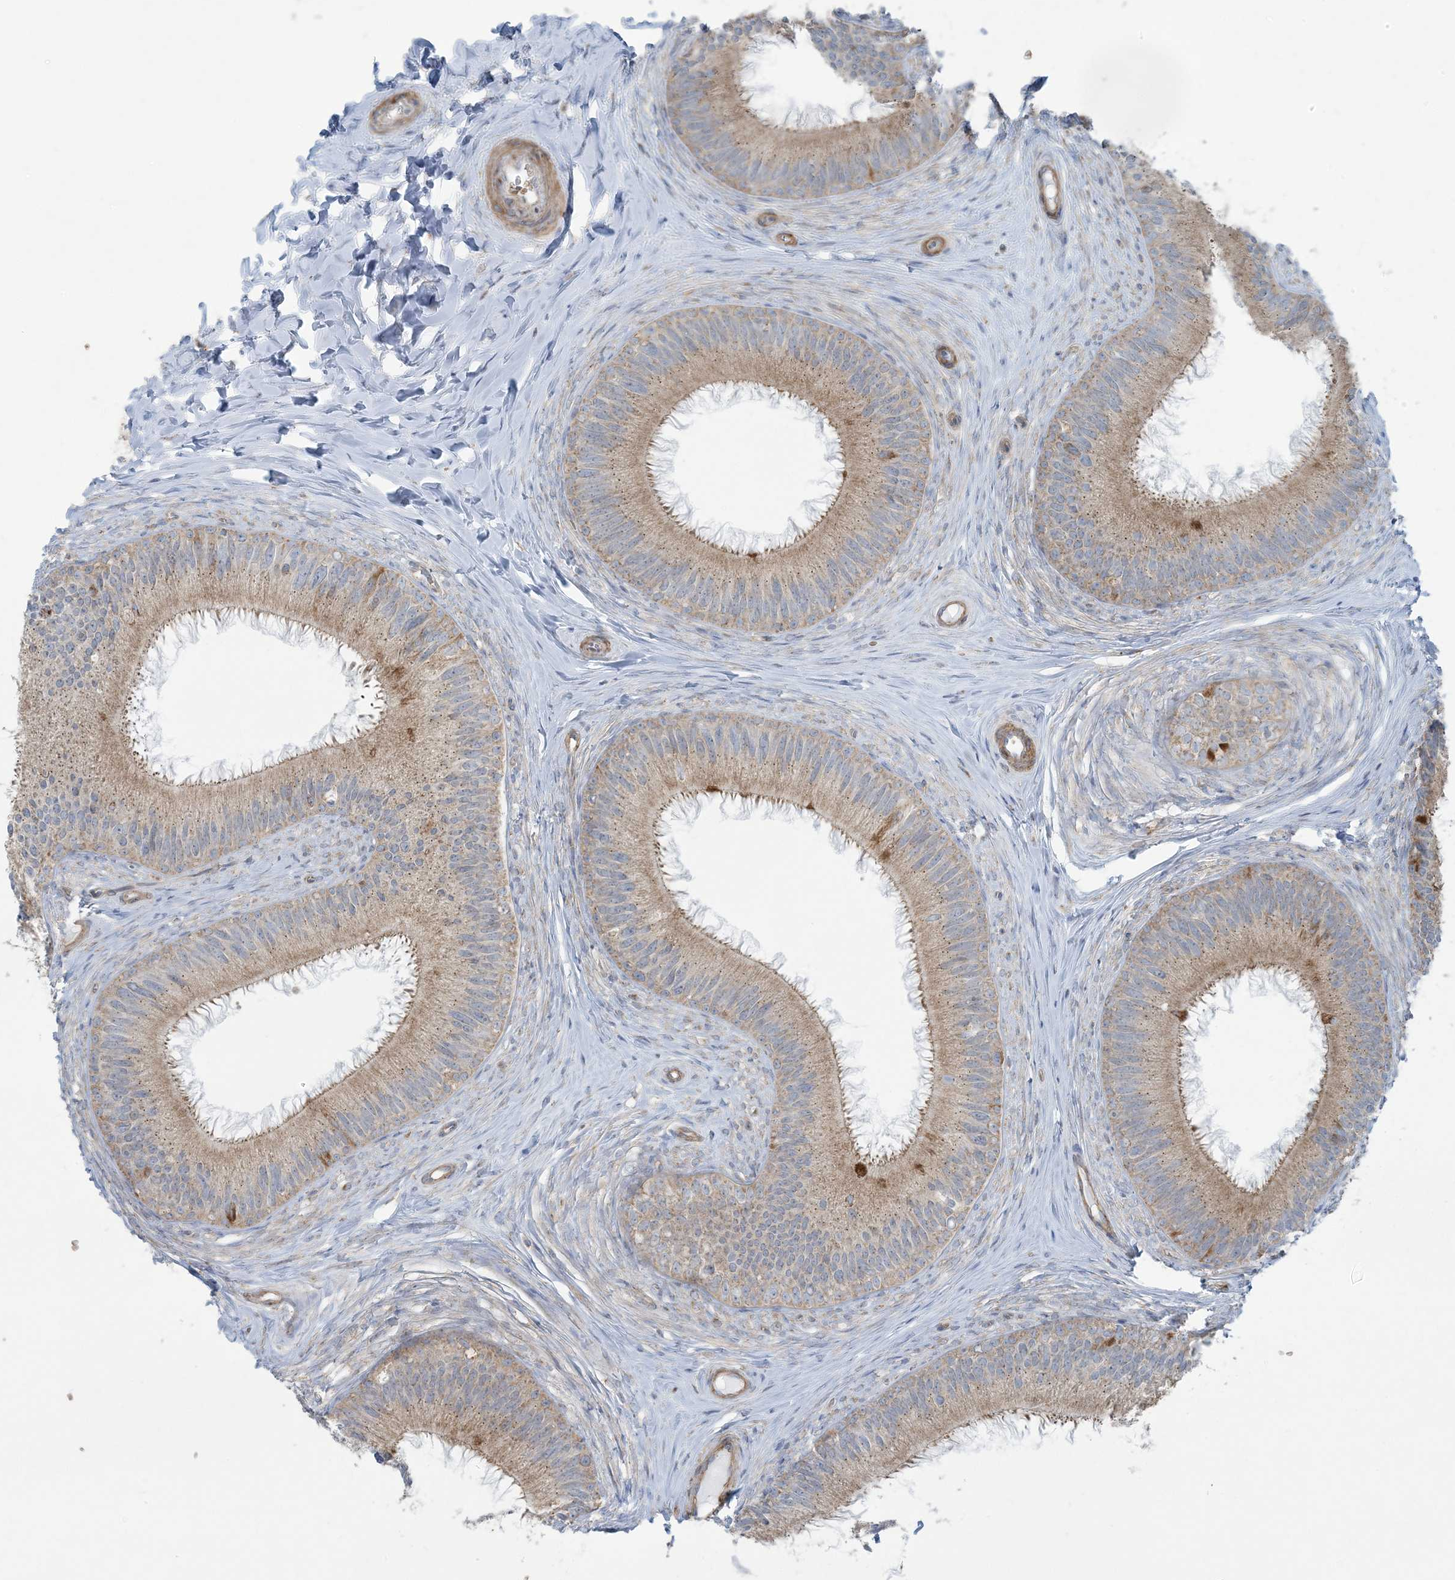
{"staining": {"intensity": "moderate", "quantity": ">75%", "location": "cytoplasmic/membranous"}, "tissue": "epididymis", "cell_type": "Glandular cells", "image_type": "normal", "snomed": [{"axis": "morphology", "description": "Normal tissue, NOS"}, {"axis": "topography", "description": "Epididymis"}], "caption": "Immunohistochemistry image of benign human epididymis stained for a protein (brown), which demonstrates medium levels of moderate cytoplasmic/membranous staining in approximately >75% of glandular cells.", "gene": "PIK3R4", "patient": {"sex": "male", "age": 27}}